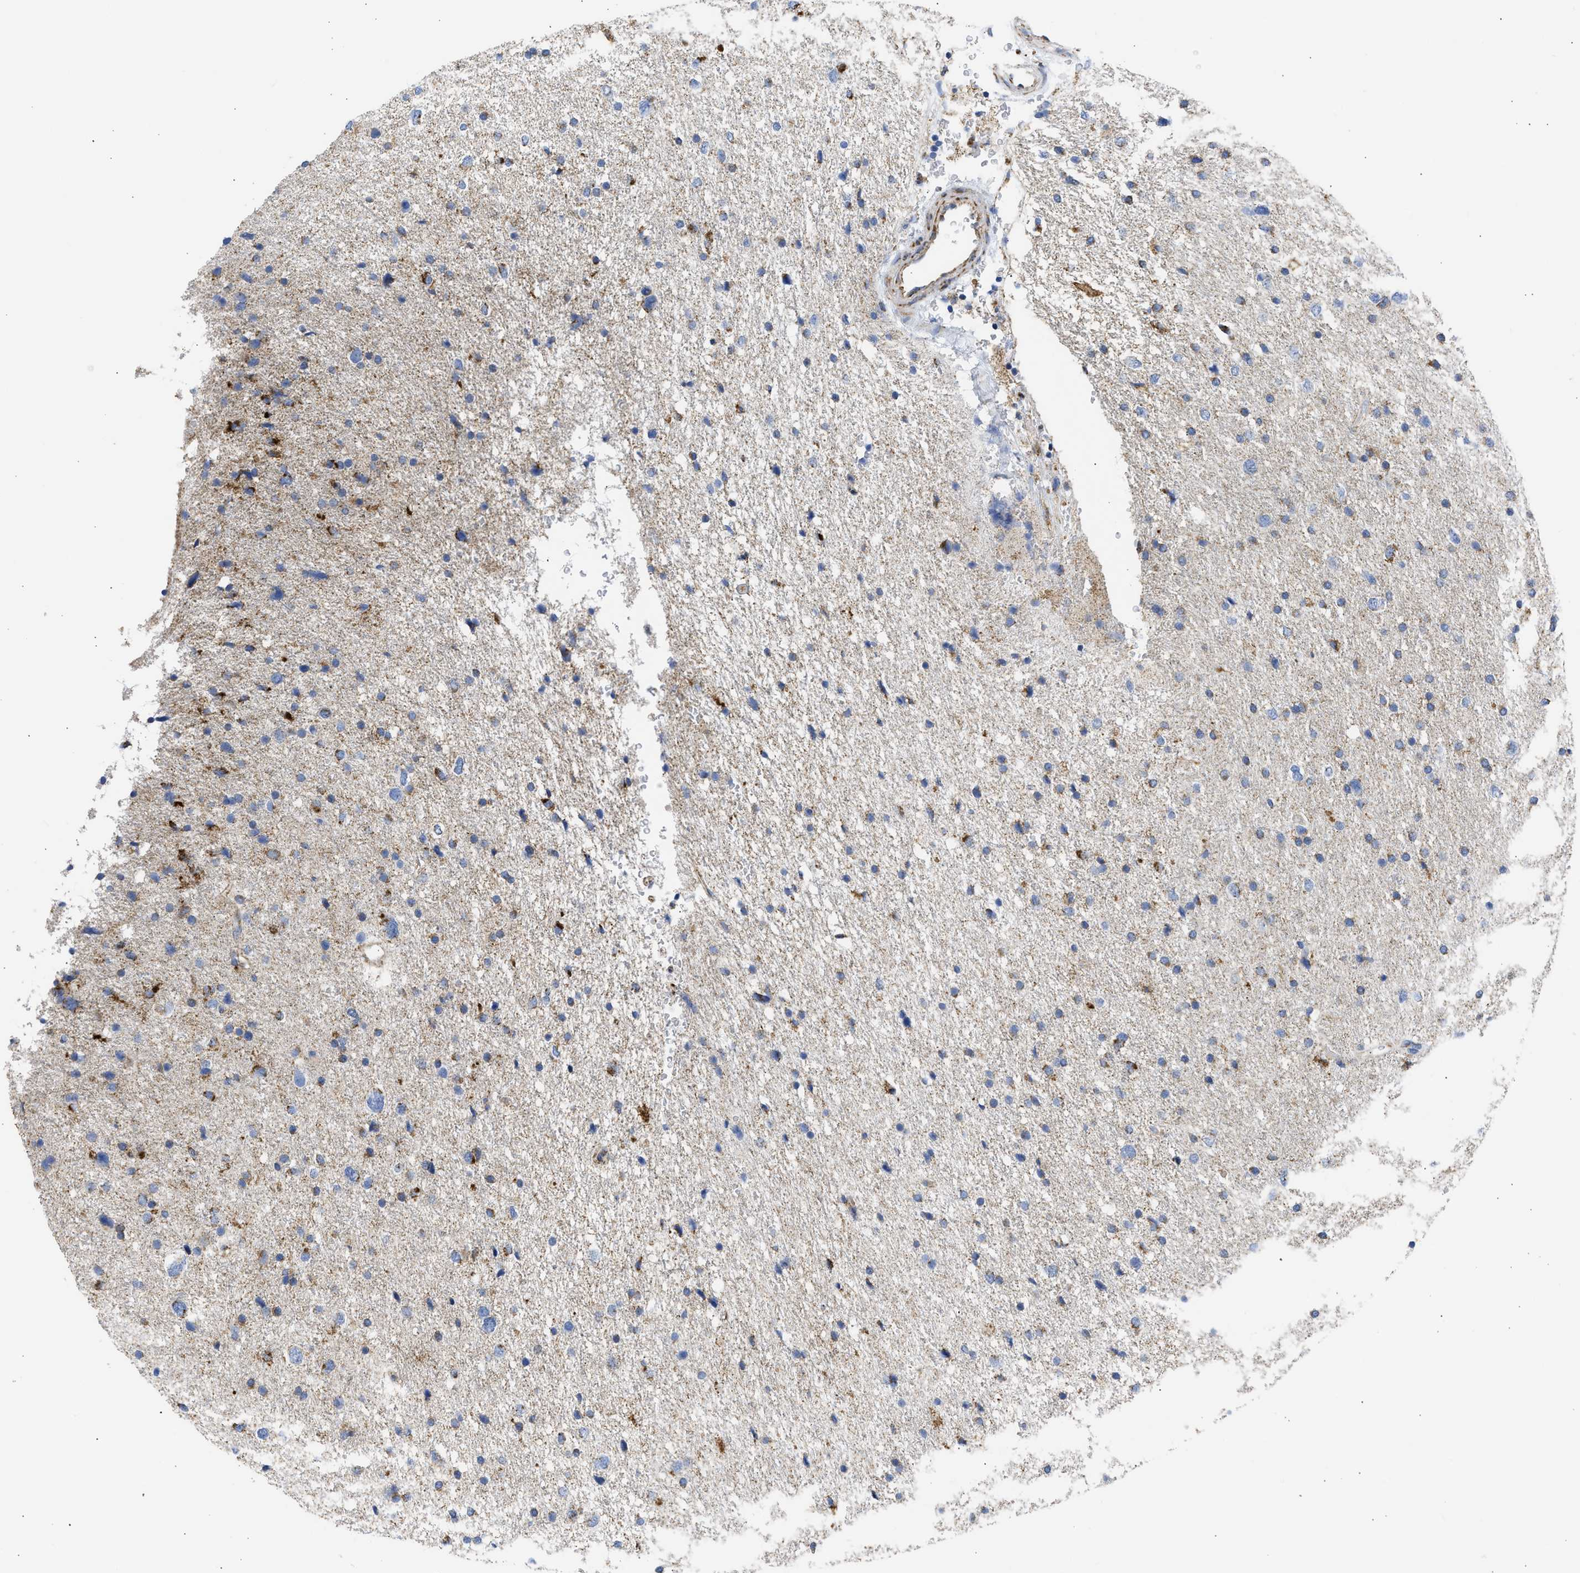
{"staining": {"intensity": "moderate", "quantity": "25%-75%", "location": "cytoplasmic/membranous"}, "tissue": "glioma", "cell_type": "Tumor cells", "image_type": "cancer", "snomed": [{"axis": "morphology", "description": "Glioma, malignant, Low grade"}, {"axis": "topography", "description": "Brain"}], "caption": "IHC staining of glioma, which shows medium levels of moderate cytoplasmic/membranous expression in approximately 25%-75% of tumor cells indicating moderate cytoplasmic/membranous protein positivity. The staining was performed using DAB (brown) for protein detection and nuclei were counterstained in hematoxylin (blue).", "gene": "CYCS", "patient": {"sex": "female", "age": 37}}